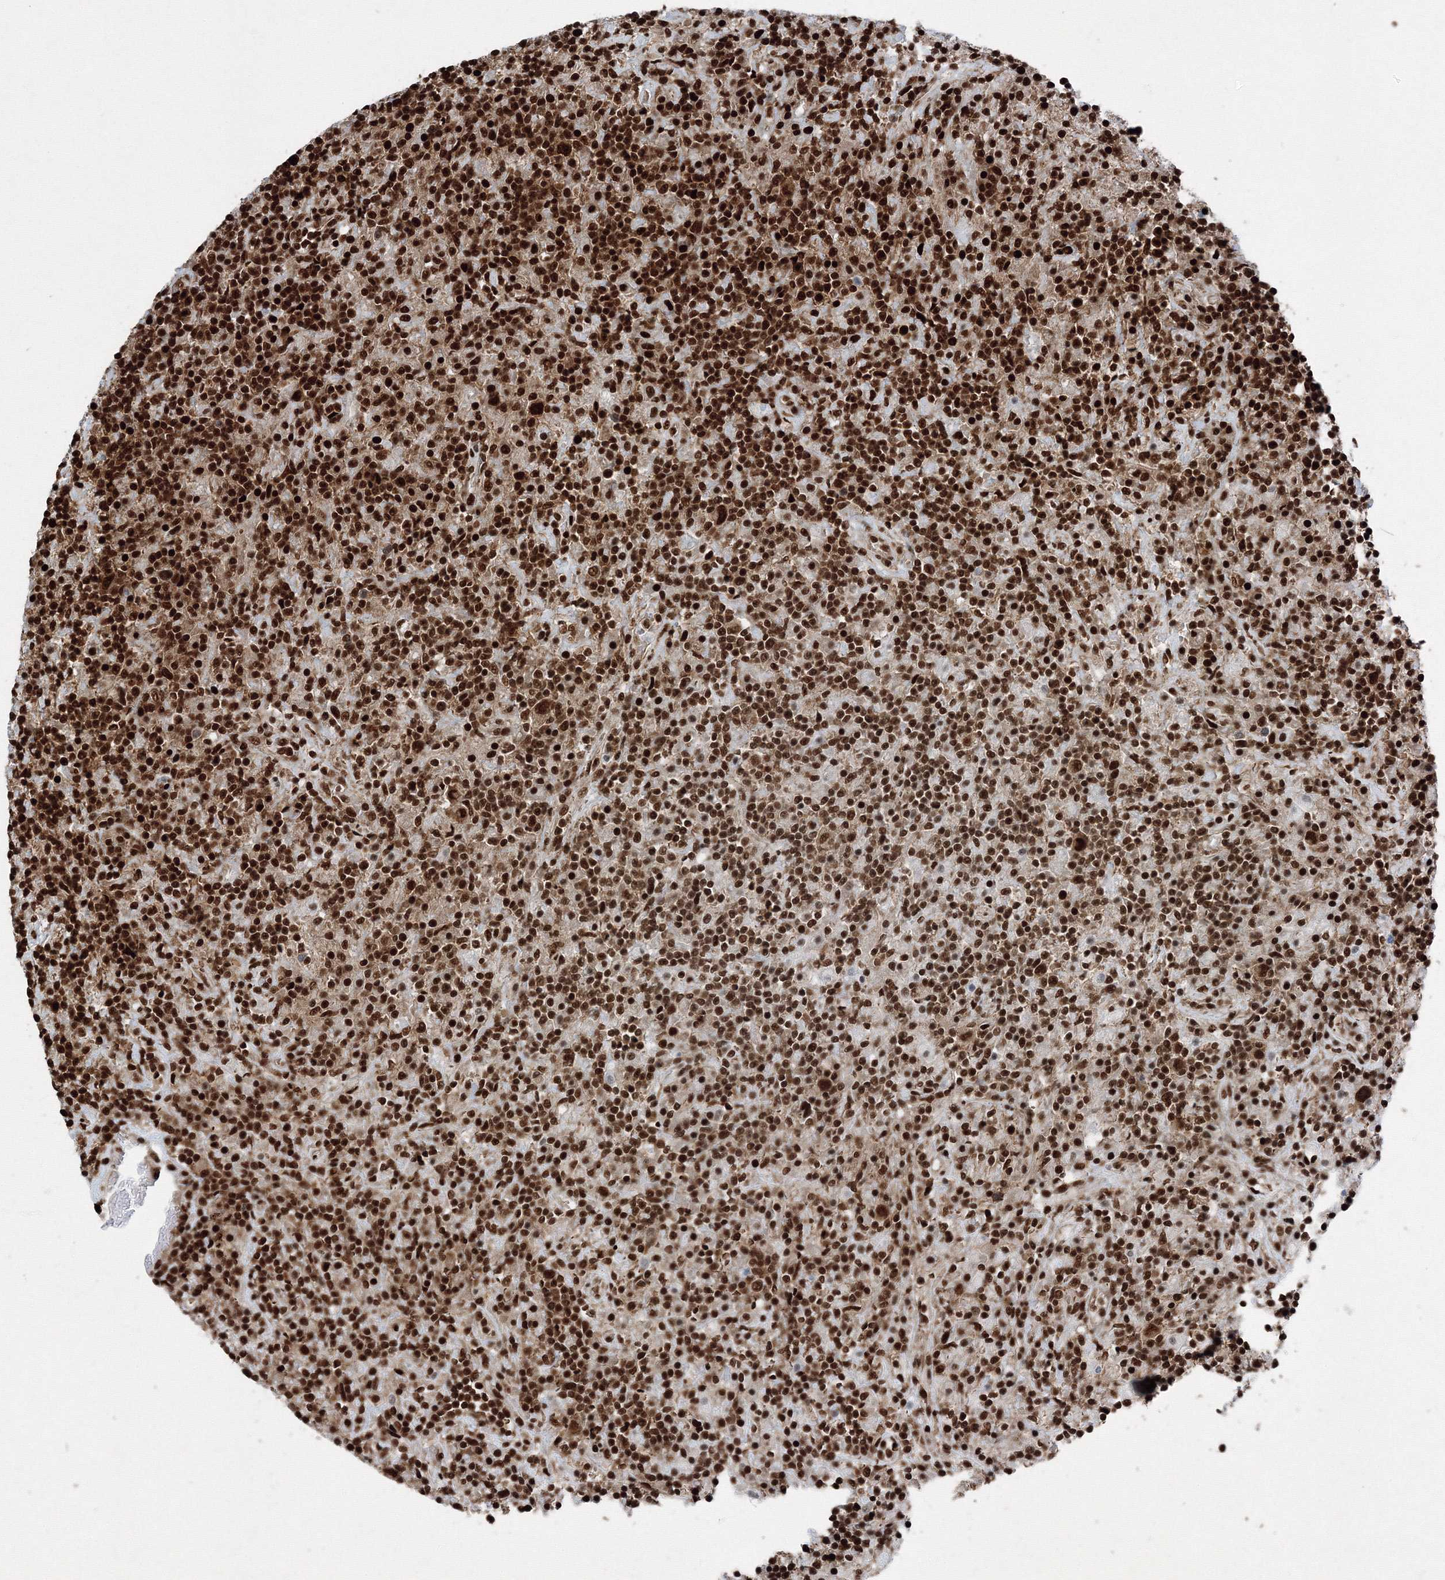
{"staining": {"intensity": "strong", "quantity": ">75%", "location": "nuclear"}, "tissue": "lymphoma", "cell_type": "Tumor cells", "image_type": "cancer", "snomed": [{"axis": "morphology", "description": "Hodgkin's disease, NOS"}, {"axis": "topography", "description": "Lymph node"}], "caption": "The photomicrograph shows staining of Hodgkin's disease, revealing strong nuclear protein staining (brown color) within tumor cells. (IHC, brightfield microscopy, high magnification).", "gene": "SNRPC", "patient": {"sex": "male", "age": 70}}